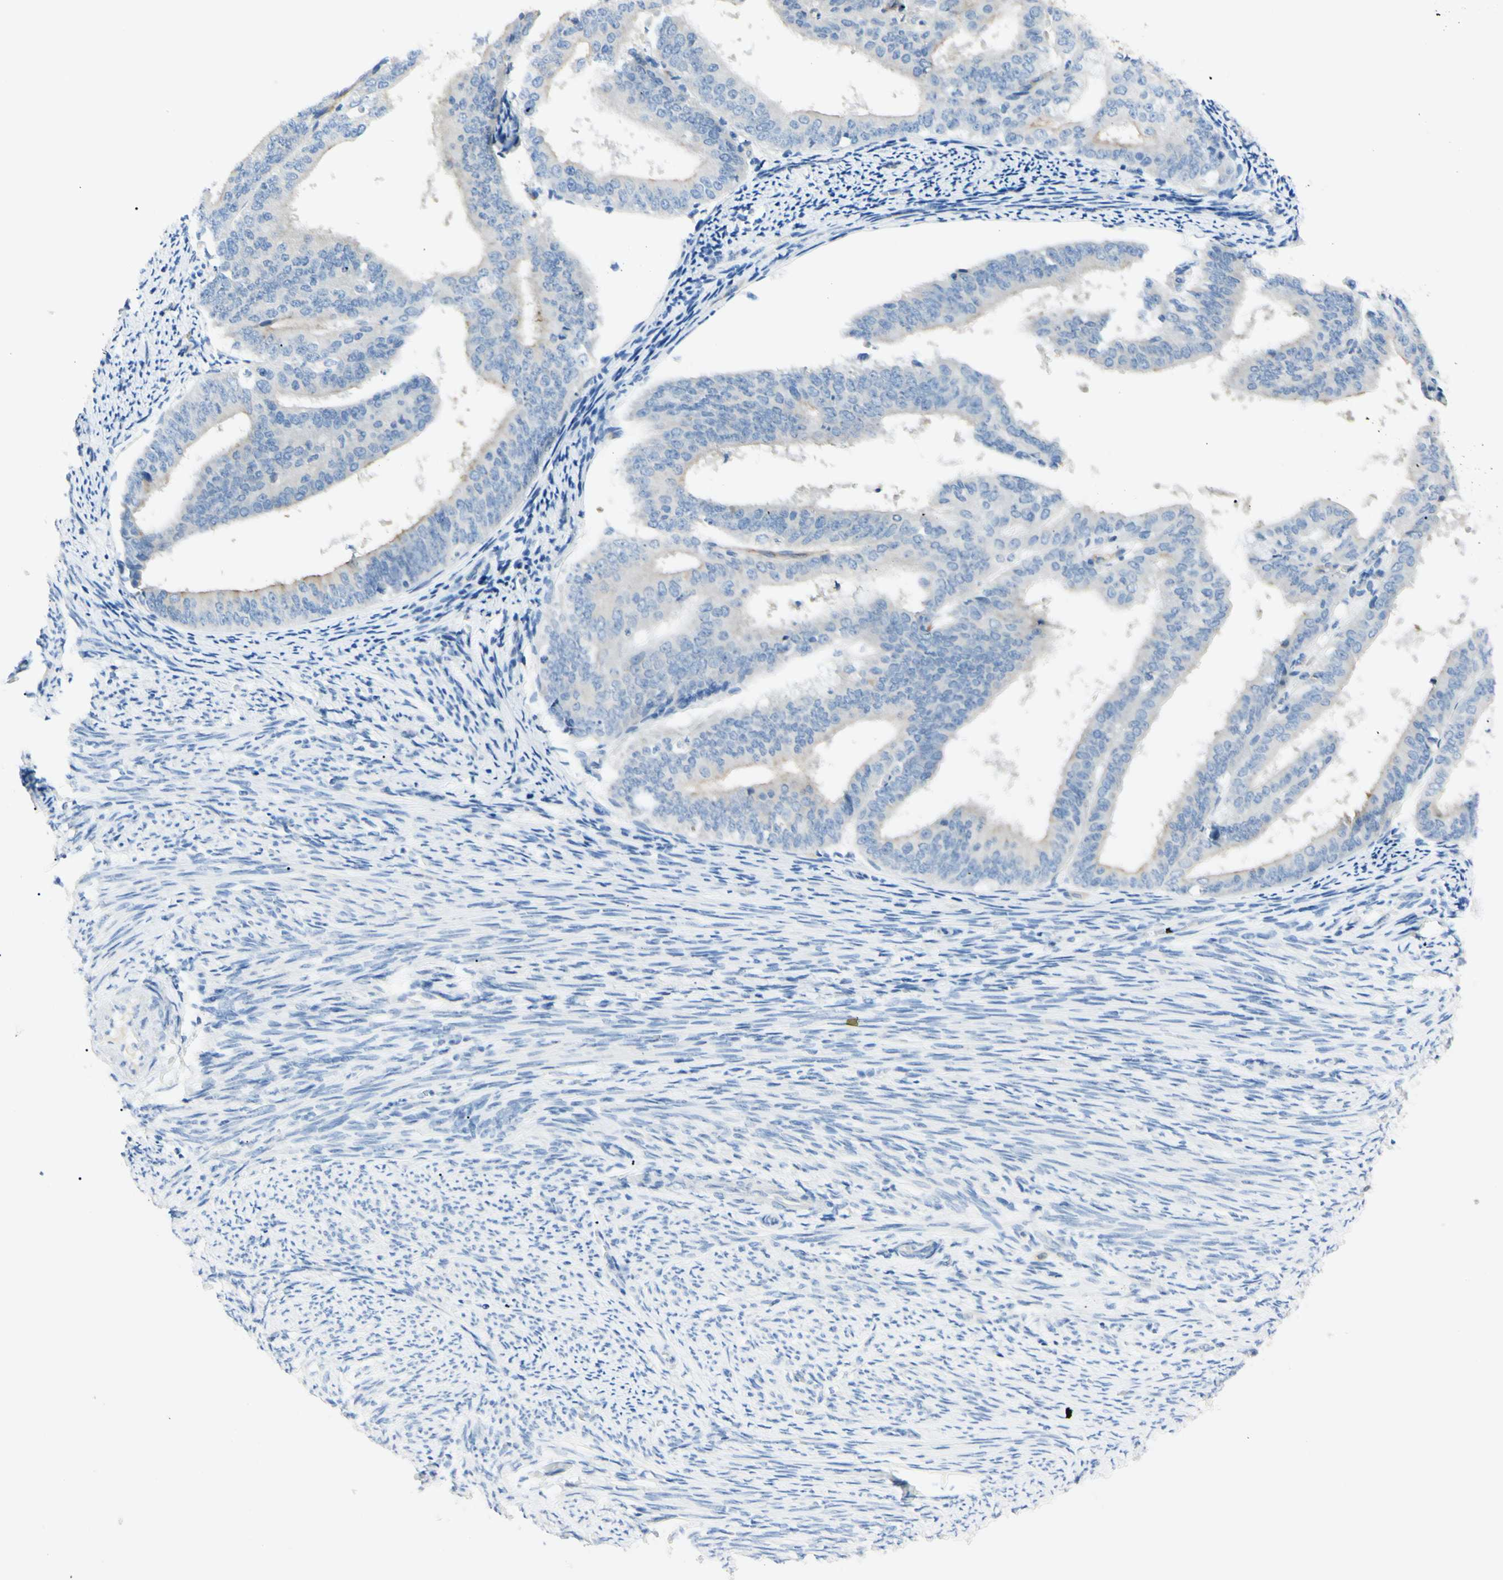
{"staining": {"intensity": "weak", "quantity": "25%-75%", "location": "cytoplasmic/membranous"}, "tissue": "endometrial cancer", "cell_type": "Tumor cells", "image_type": "cancer", "snomed": [{"axis": "morphology", "description": "Adenocarcinoma, NOS"}, {"axis": "topography", "description": "Endometrium"}], "caption": "Immunohistochemical staining of human endometrial cancer demonstrates low levels of weak cytoplasmic/membranous expression in approximately 25%-75% of tumor cells.", "gene": "FOLH1", "patient": {"sex": "female", "age": 63}}